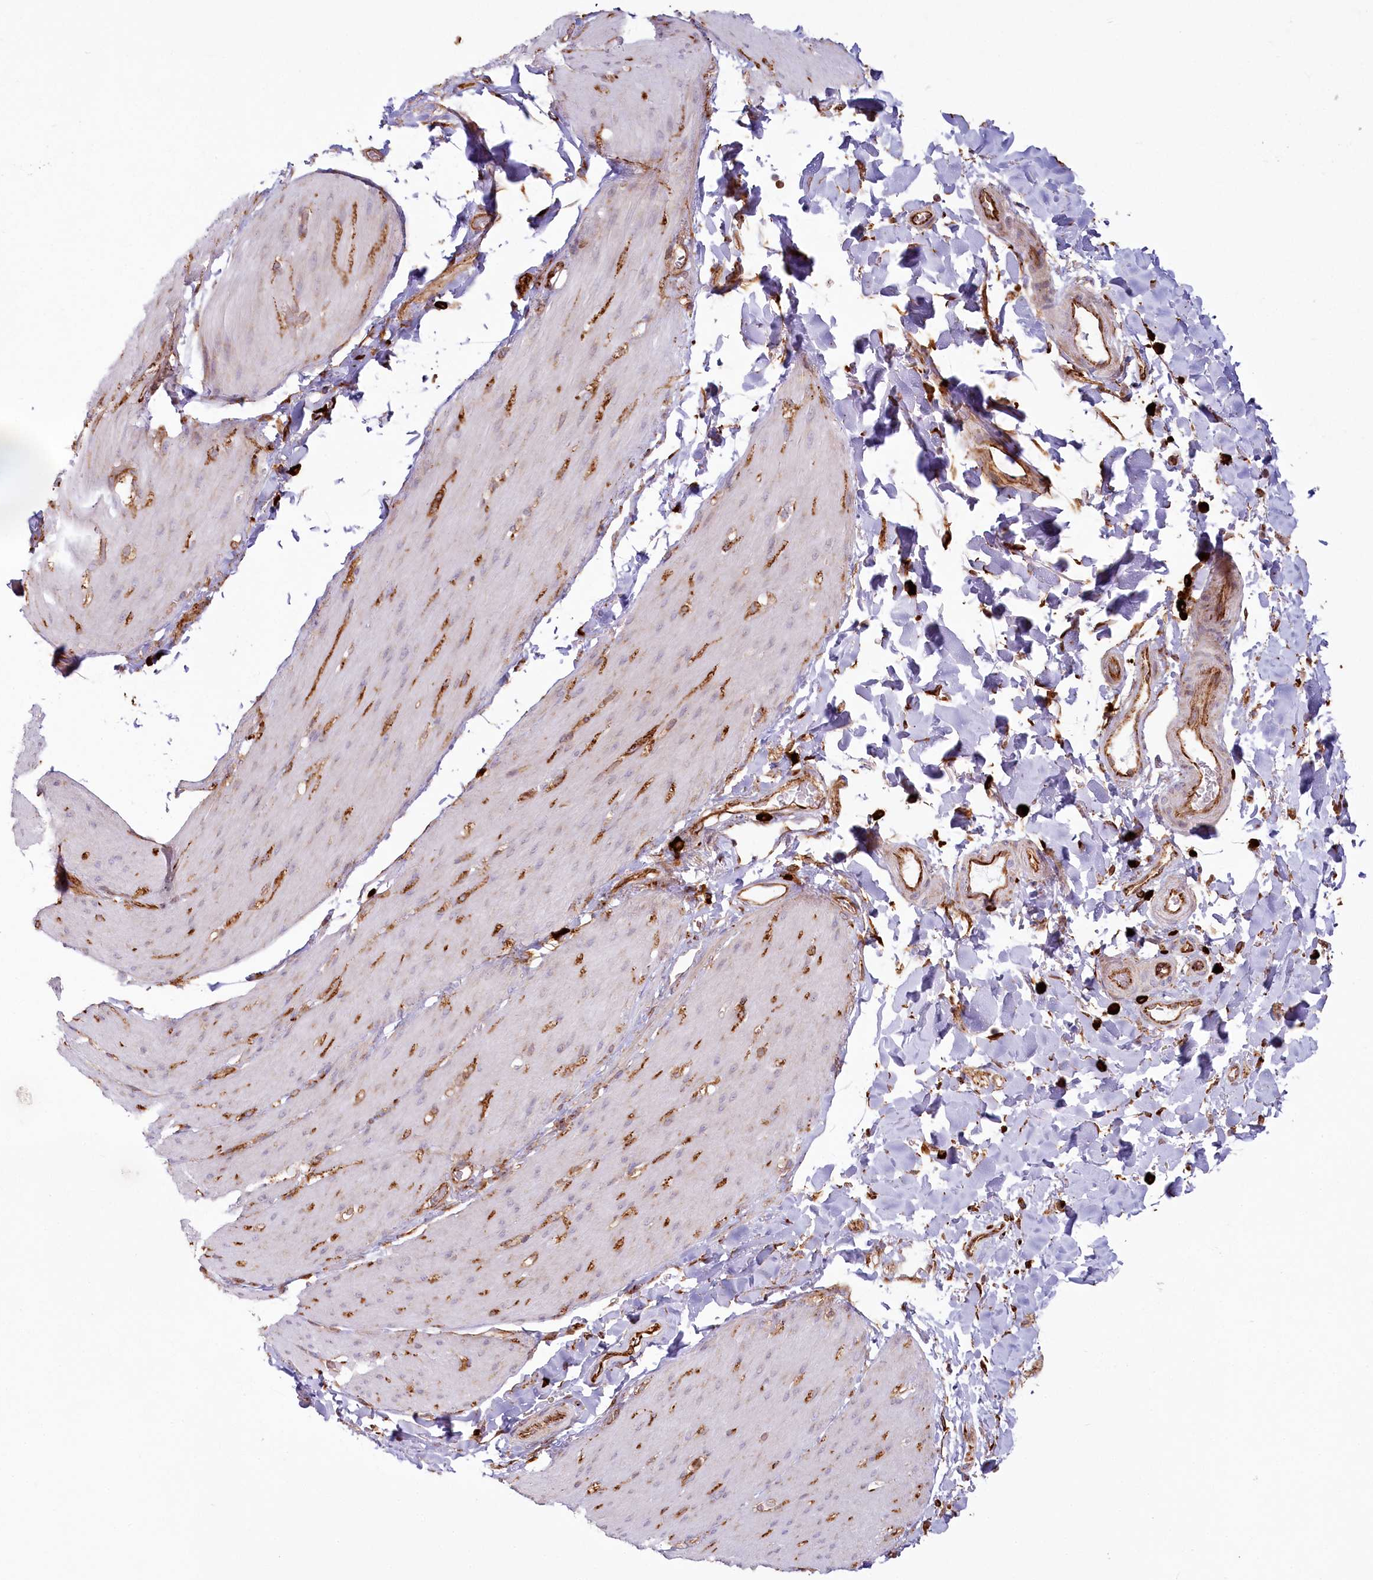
{"staining": {"intensity": "moderate", "quantity": "<25%", "location": "cytoplasmic/membranous"}, "tissue": "smooth muscle", "cell_type": "Smooth muscle cells", "image_type": "normal", "snomed": [{"axis": "morphology", "description": "Normal tissue, NOS"}, {"axis": "topography", "description": "Smooth muscle"}, {"axis": "topography", "description": "Small intestine"}], "caption": "IHC histopathology image of benign smooth muscle: smooth muscle stained using IHC demonstrates low levels of moderate protein expression localized specifically in the cytoplasmic/membranous of smooth muscle cells, appearing as a cytoplasmic/membranous brown color.", "gene": "HARS2", "patient": {"sex": "female", "age": 84}}